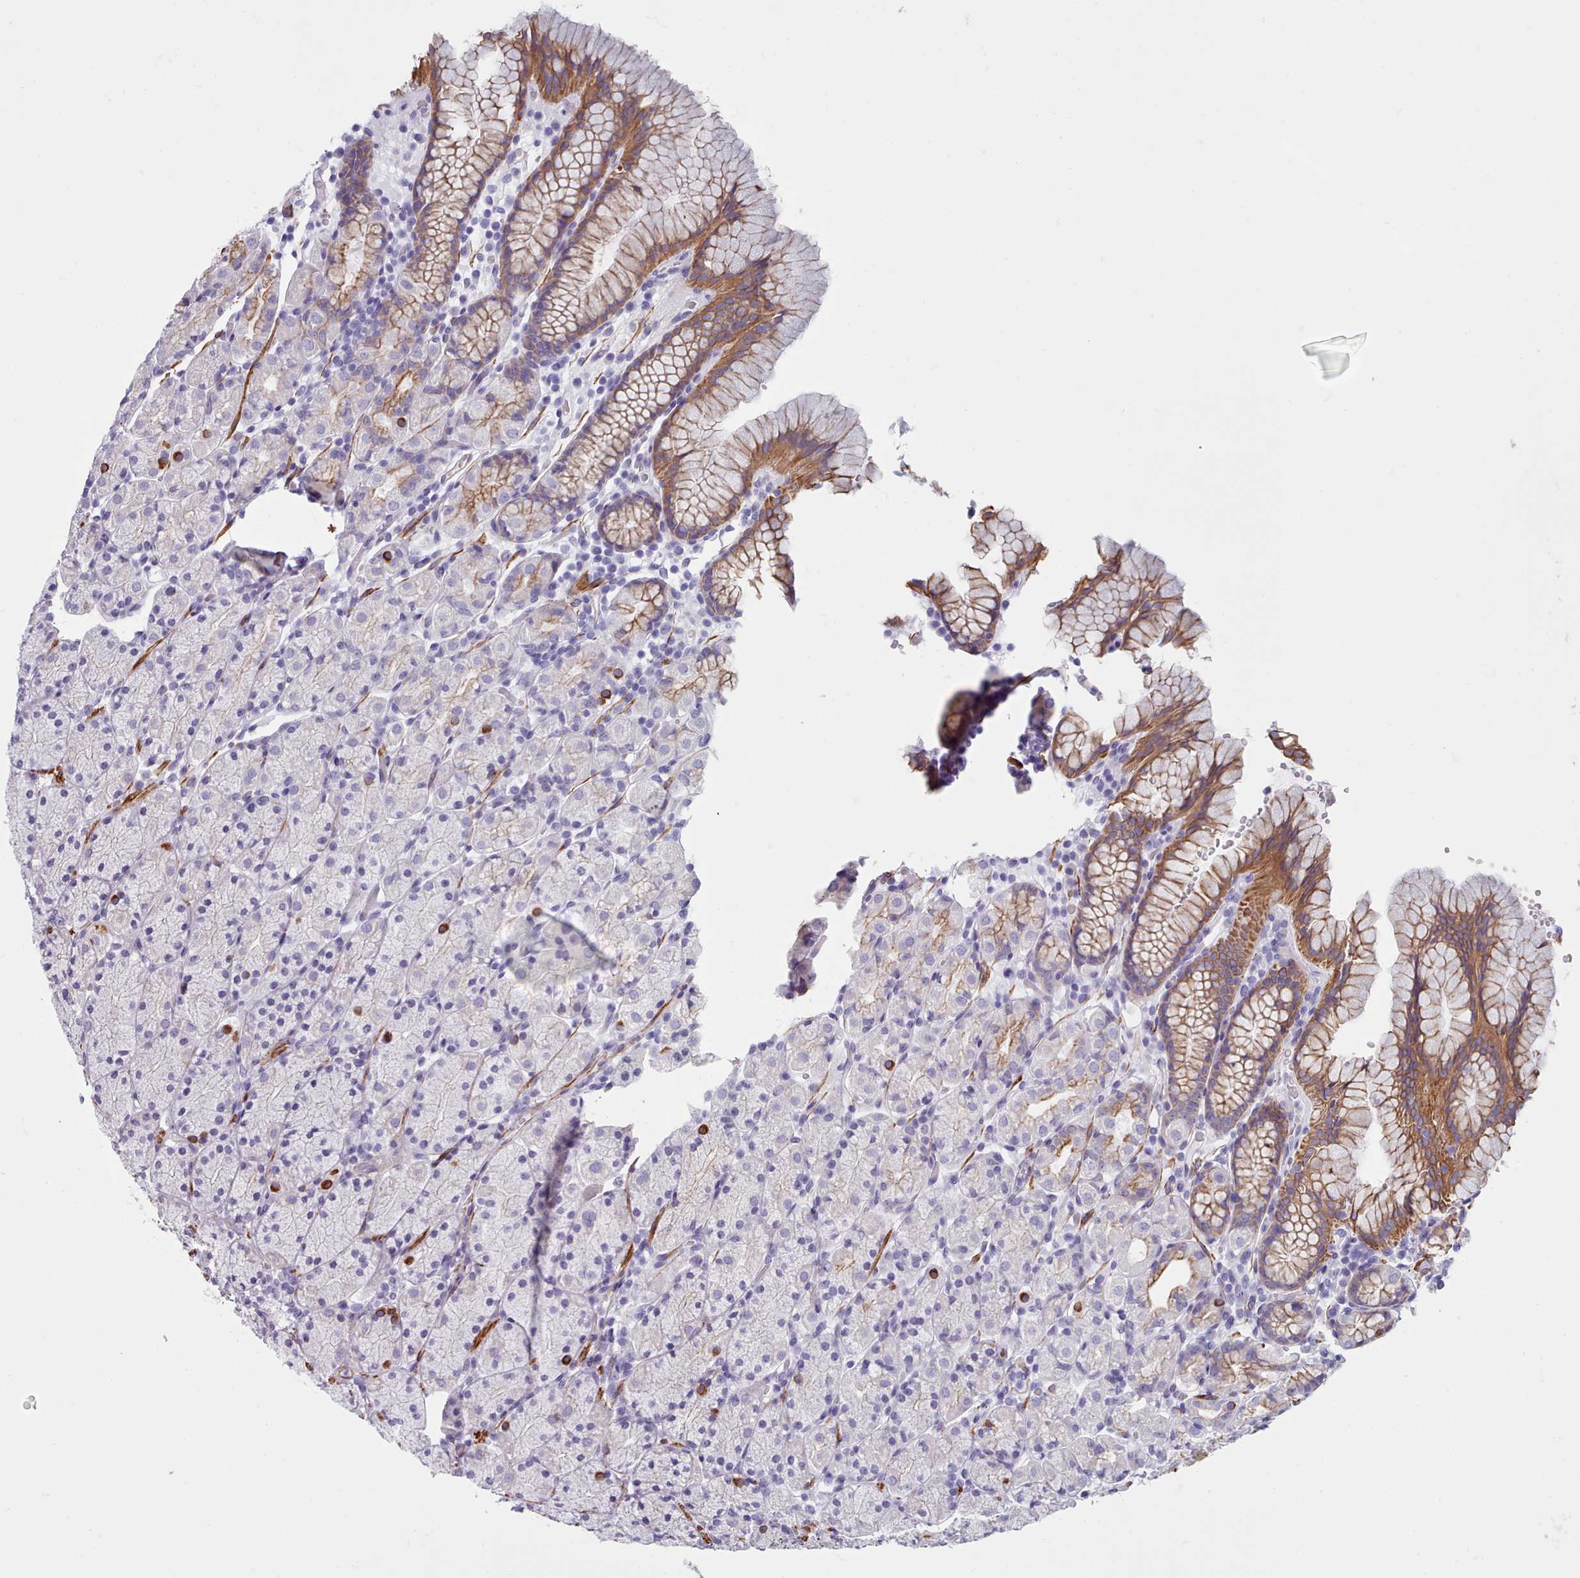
{"staining": {"intensity": "moderate", "quantity": "<25%", "location": "cytoplasmic/membranous"}, "tissue": "stomach", "cell_type": "Glandular cells", "image_type": "normal", "snomed": [{"axis": "morphology", "description": "Normal tissue, NOS"}, {"axis": "topography", "description": "Stomach, upper"}, {"axis": "topography", "description": "Stomach"}], "caption": "IHC micrograph of normal stomach: human stomach stained using immunohistochemistry (IHC) demonstrates low levels of moderate protein expression localized specifically in the cytoplasmic/membranous of glandular cells, appearing as a cytoplasmic/membranous brown color.", "gene": "FPGS", "patient": {"sex": "male", "age": 62}}